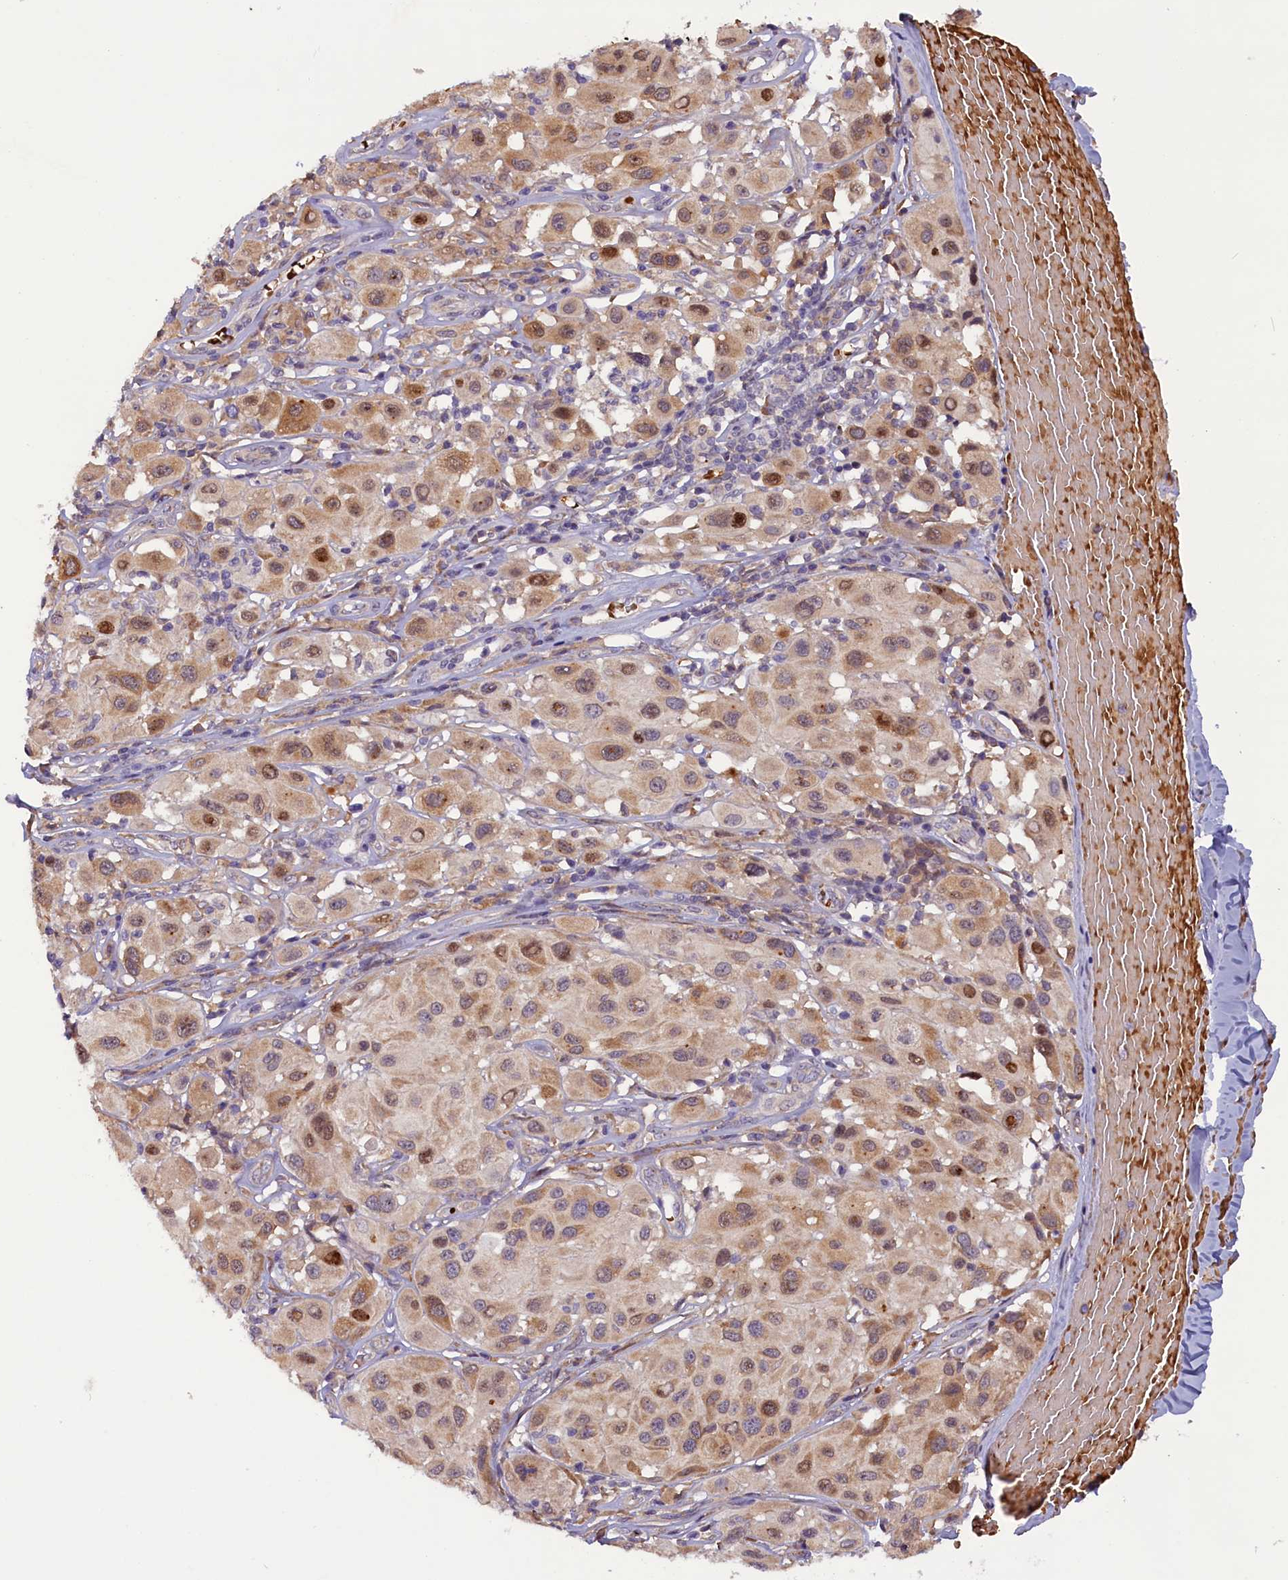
{"staining": {"intensity": "moderate", "quantity": "25%-75%", "location": "cytoplasmic/membranous"}, "tissue": "melanoma", "cell_type": "Tumor cells", "image_type": "cancer", "snomed": [{"axis": "morphology", "description": "Malignant melanoma, Metastatic site"}, {"axis": "topography", "description": "Skin"}], "caption": "A brown stain shows moderate cytoplasmic/membranous expression of a protein in malignant melanoma (metastatic site) tumor cells.", "gene": "CCDC9B", "patient": {"sex": "male", "age": 41}}